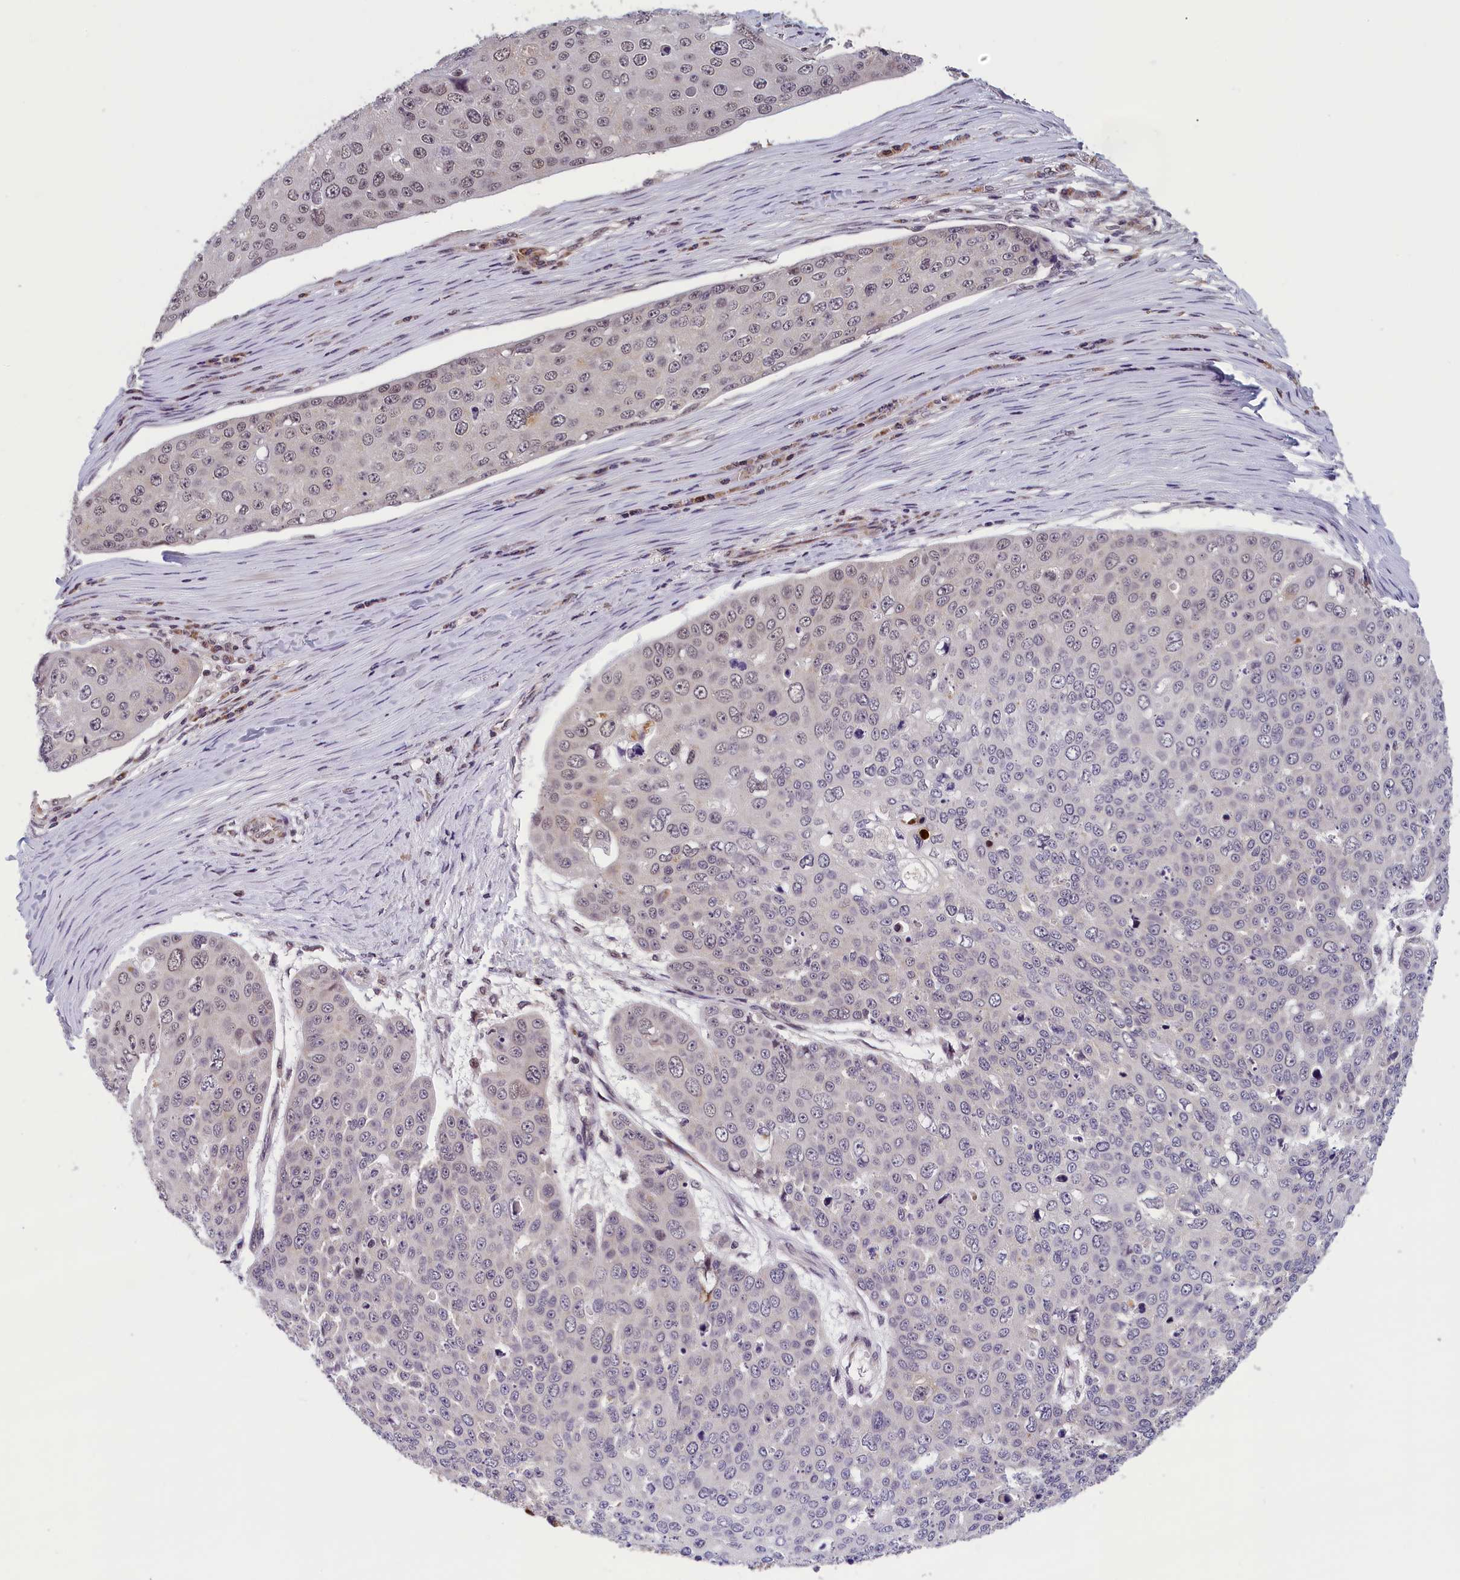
{"staining": {"intensity": "weak", "quantity": "<25%", "location": "nuclear"}, "tissue": "skin cancer", "cell_type": "Tumor cells", "image_type": "cancer", "snomed": [{"axis": "morphology", "description": "Squamous cell carcinoma, NOS"}, {"axis": "topography", "description": "Skin"}], "caption": "DAB immunohistochemical staining of skin cancer reveals no significant positivity in tumor cells.", "gene": "KCNK6", "patient": {"sex": "male", "age": 71}}